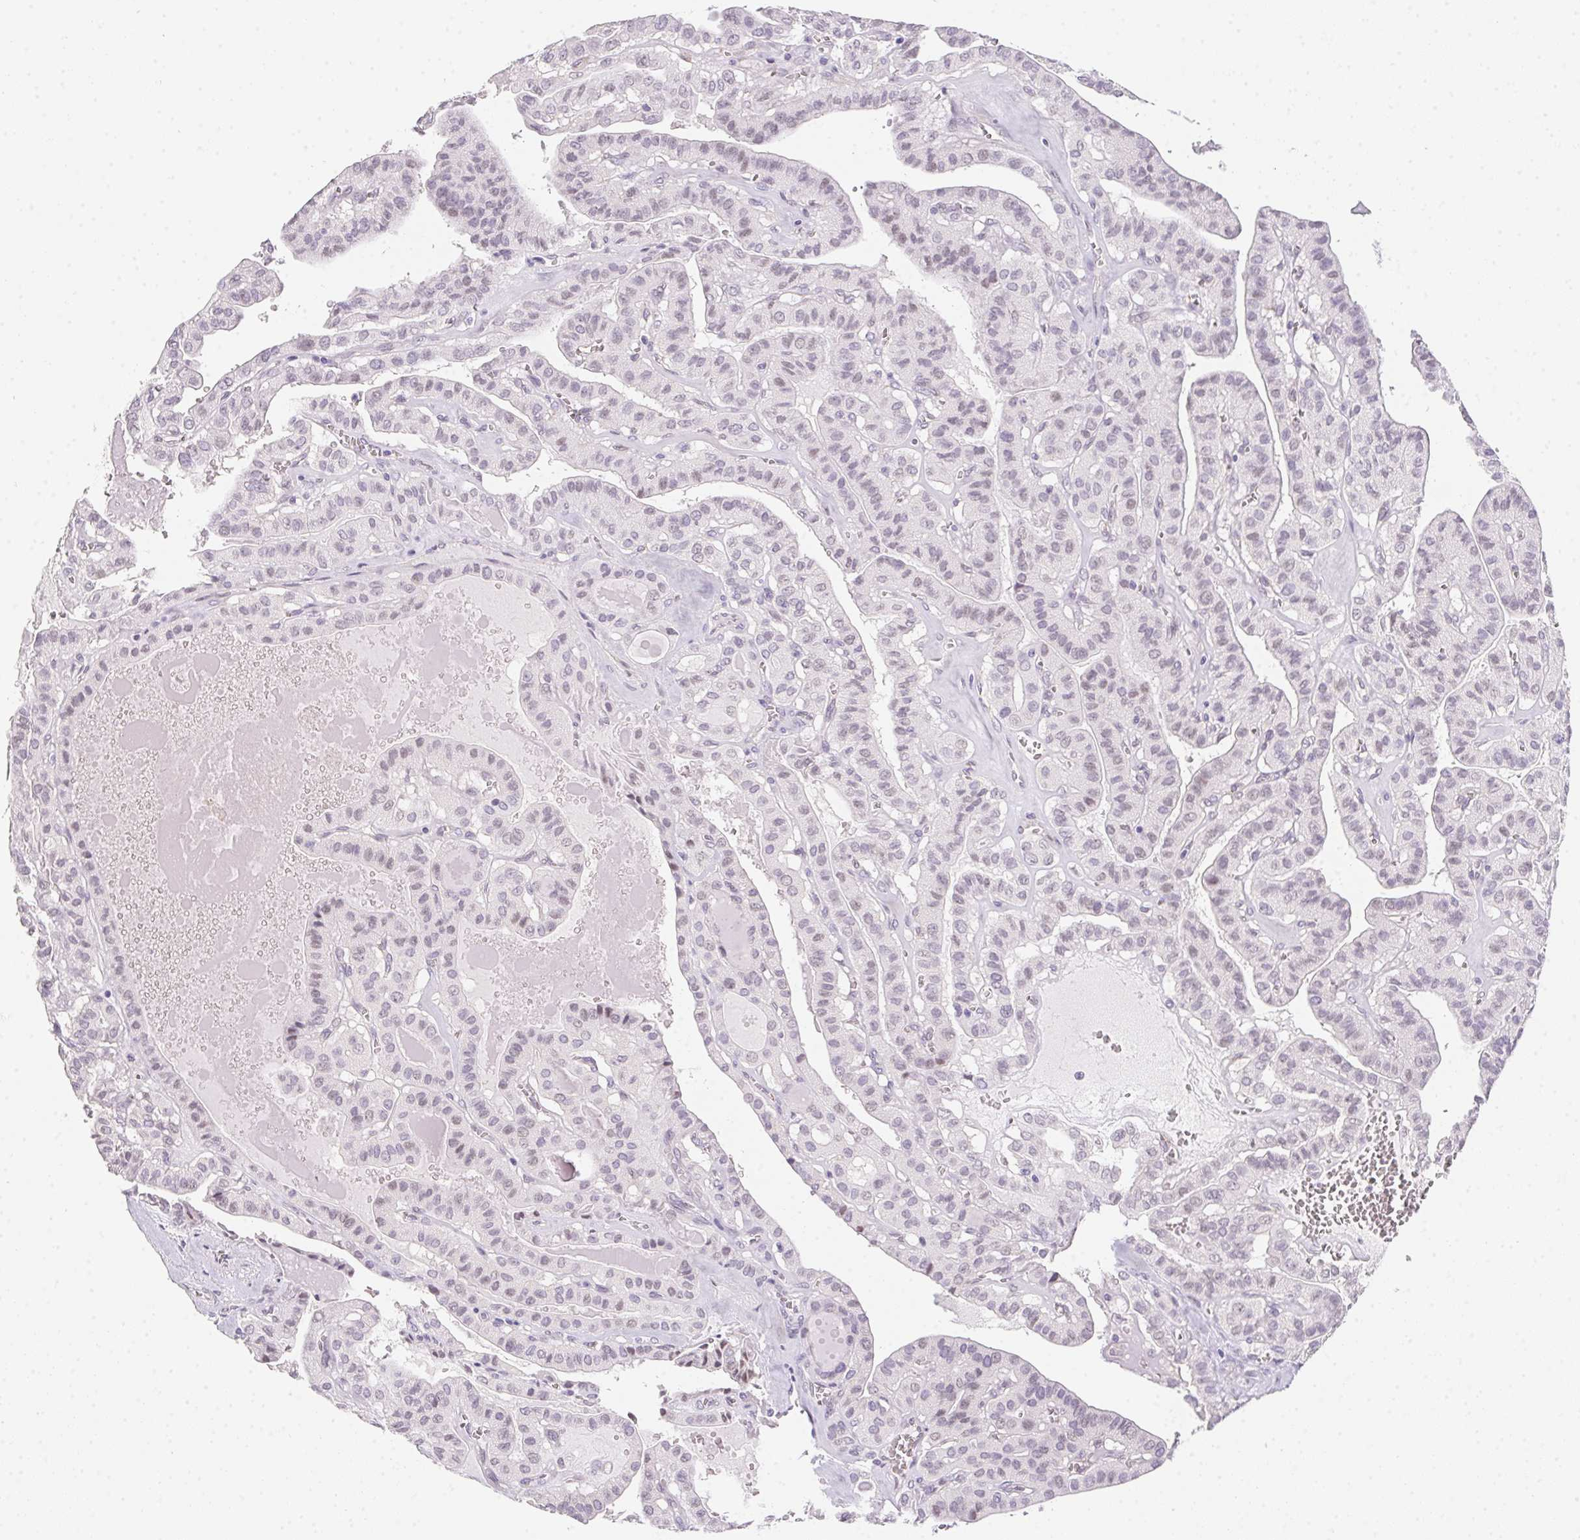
{"staining": {"intensity": "weak", "quantity": "25%-75%", "location": "nuclear"}, "tissue": "thyroid cancer", "cell_type": "Tumor cells", "image_type": "cancer", "snomed": [{"axis": "morphology", "description": "Papillary adenocarcinoma, NOS"}, {"axis": "topography", "description": "Thyroid gland"}], "caption": "A brown stain labels weak nuclear expression of a protein in human thyroid cancer (papillary adenocarcinoma) tumor cells. (DAB (3,3'-diaminobenzidine) IHC, brown staining for protein, blue staining for nuclei).", "gene": "MORC1", "patient": {"sex": "male", "age": 52}}